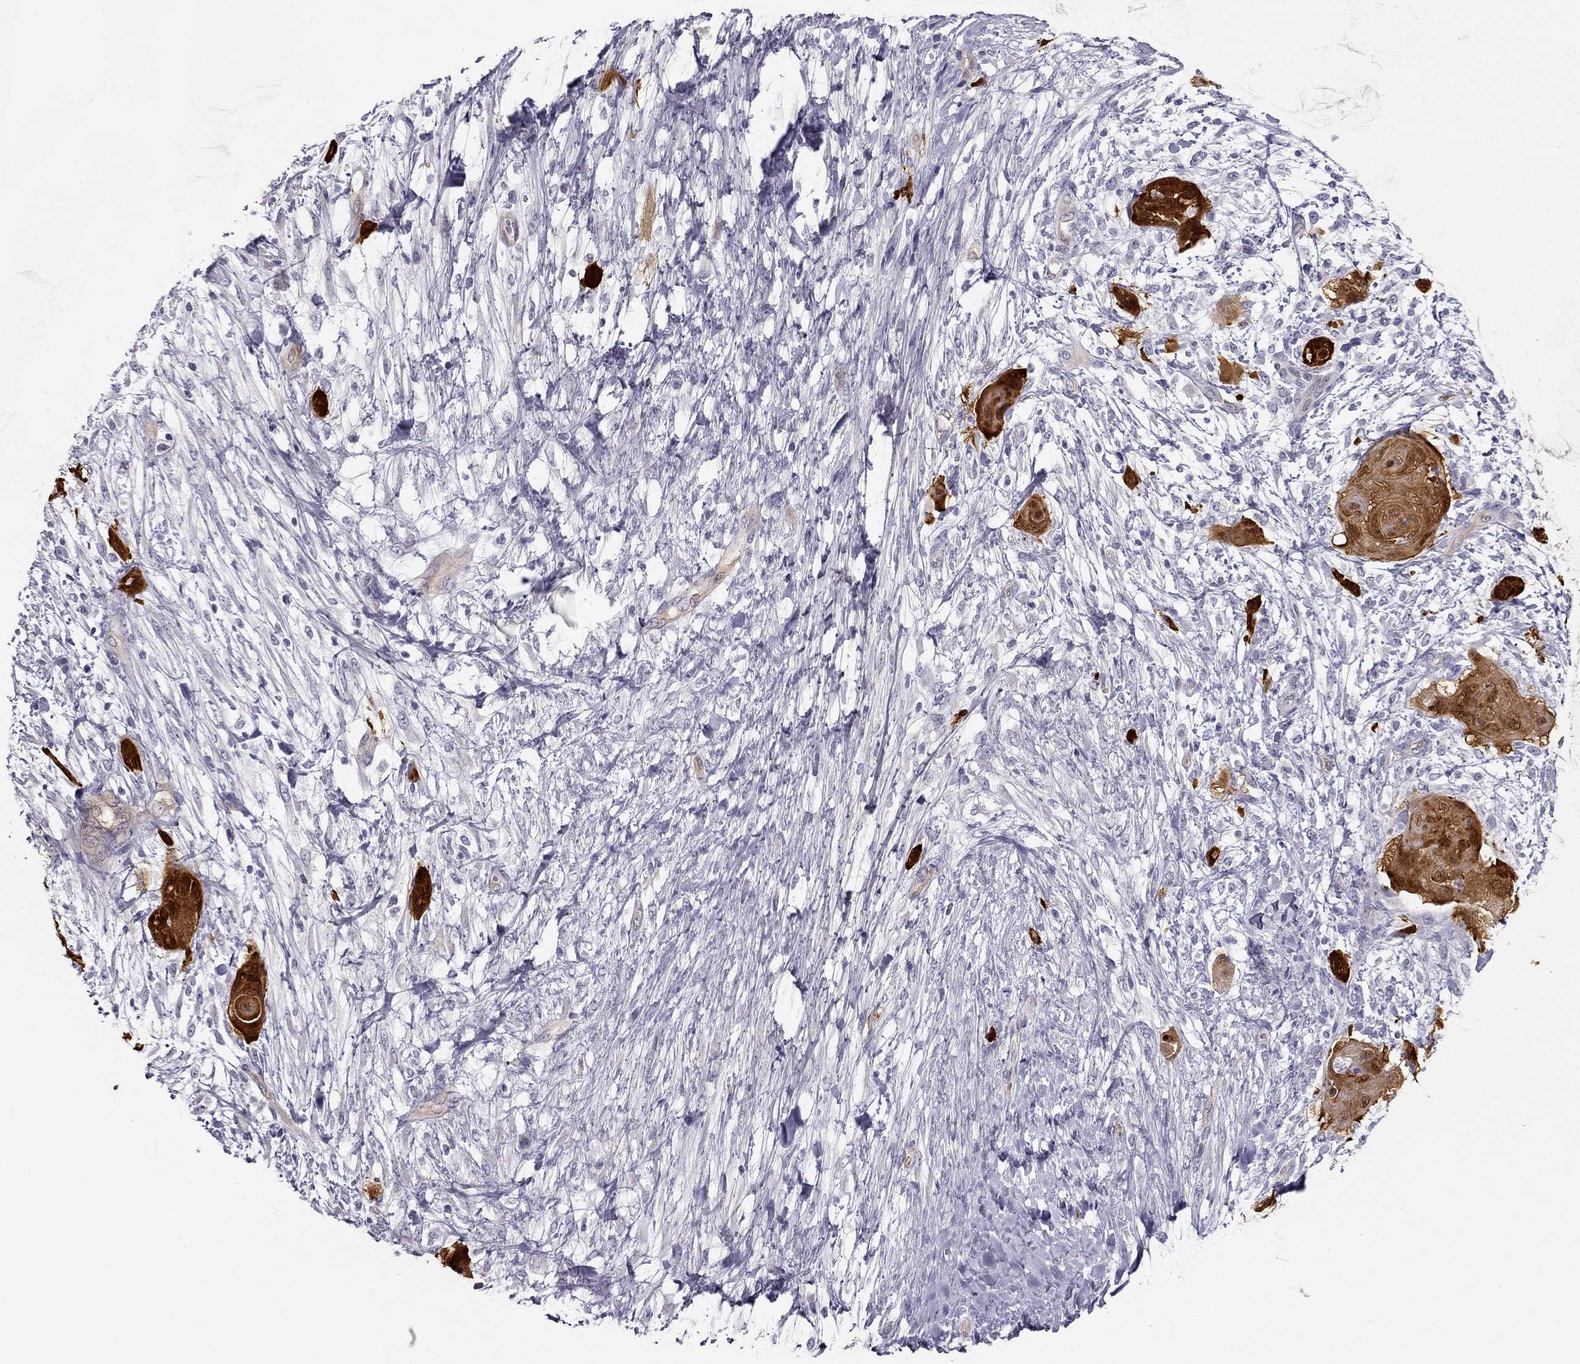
{"staining": {"intensity": "strong", "quantity": ">75%", "location": "cytoplasmic/membranous"}, "tissue": "skin cancer", "cell_type": "Tumor cells", "image_type": "cancer", "snomed": [{"axis": "morphology", "description": "Squamous cell carcinoma, NOS"}, {"axis": "topography", "description": "Skin"}], "caption": "The image exhibits staining of squamous cell carcinoma (skin), revealing strong cytoplasmic/membranous protein positivity (brown color) within tumor cells.", "gene": "NQO1", "patient": {"sex": "male", "age": 62}}